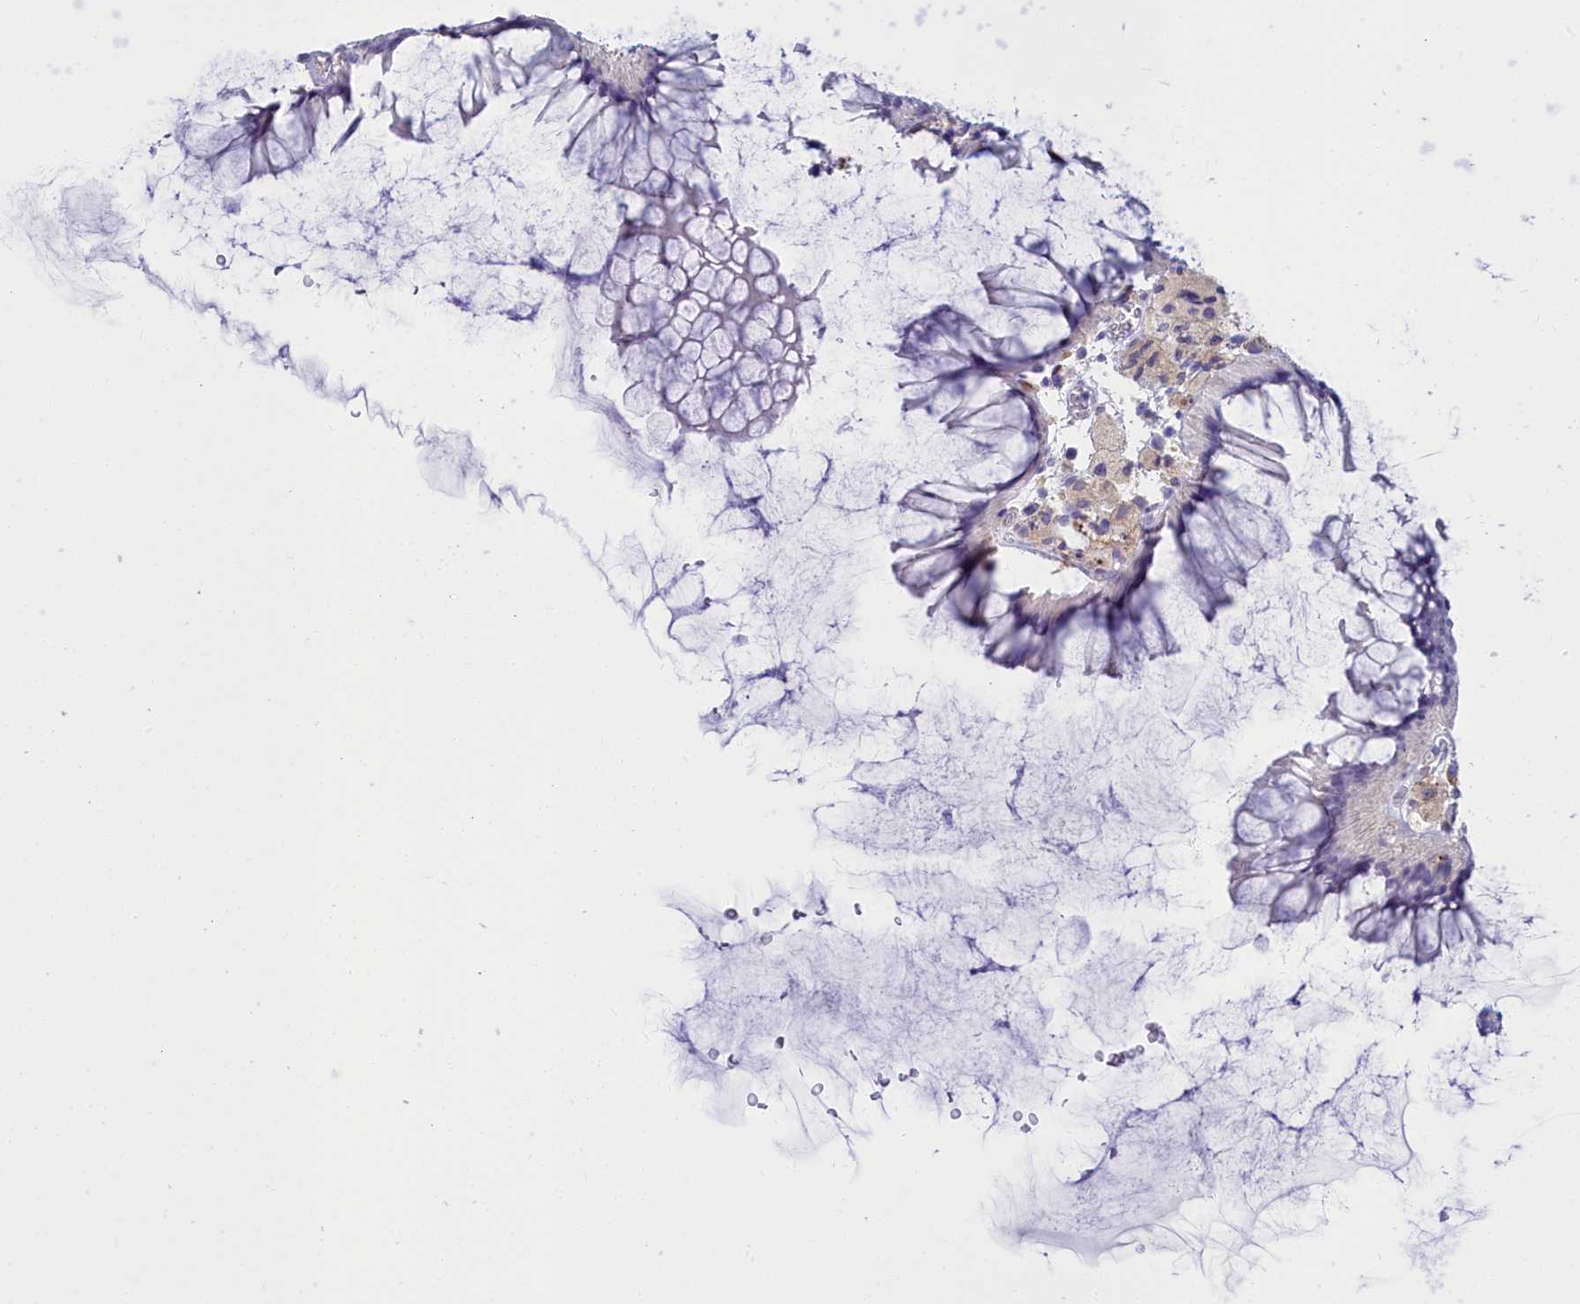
{"staining": {"intensity": "negative", "quantity": "none", "location": "none"}, "tissue": "colon", "cell_type": "Endothelial cells", "image_type": "normal", "snomed": [{"axis": "morphology", "description": "Normal tissue, NOS"}, {"axis": "topography", "description": "Colon"}], "caption": "The image demonstrates no staining of endothelial cells in normal colon.", "gene": "ELAPOR2", "patient": {"sex": "female", "age": 82}}